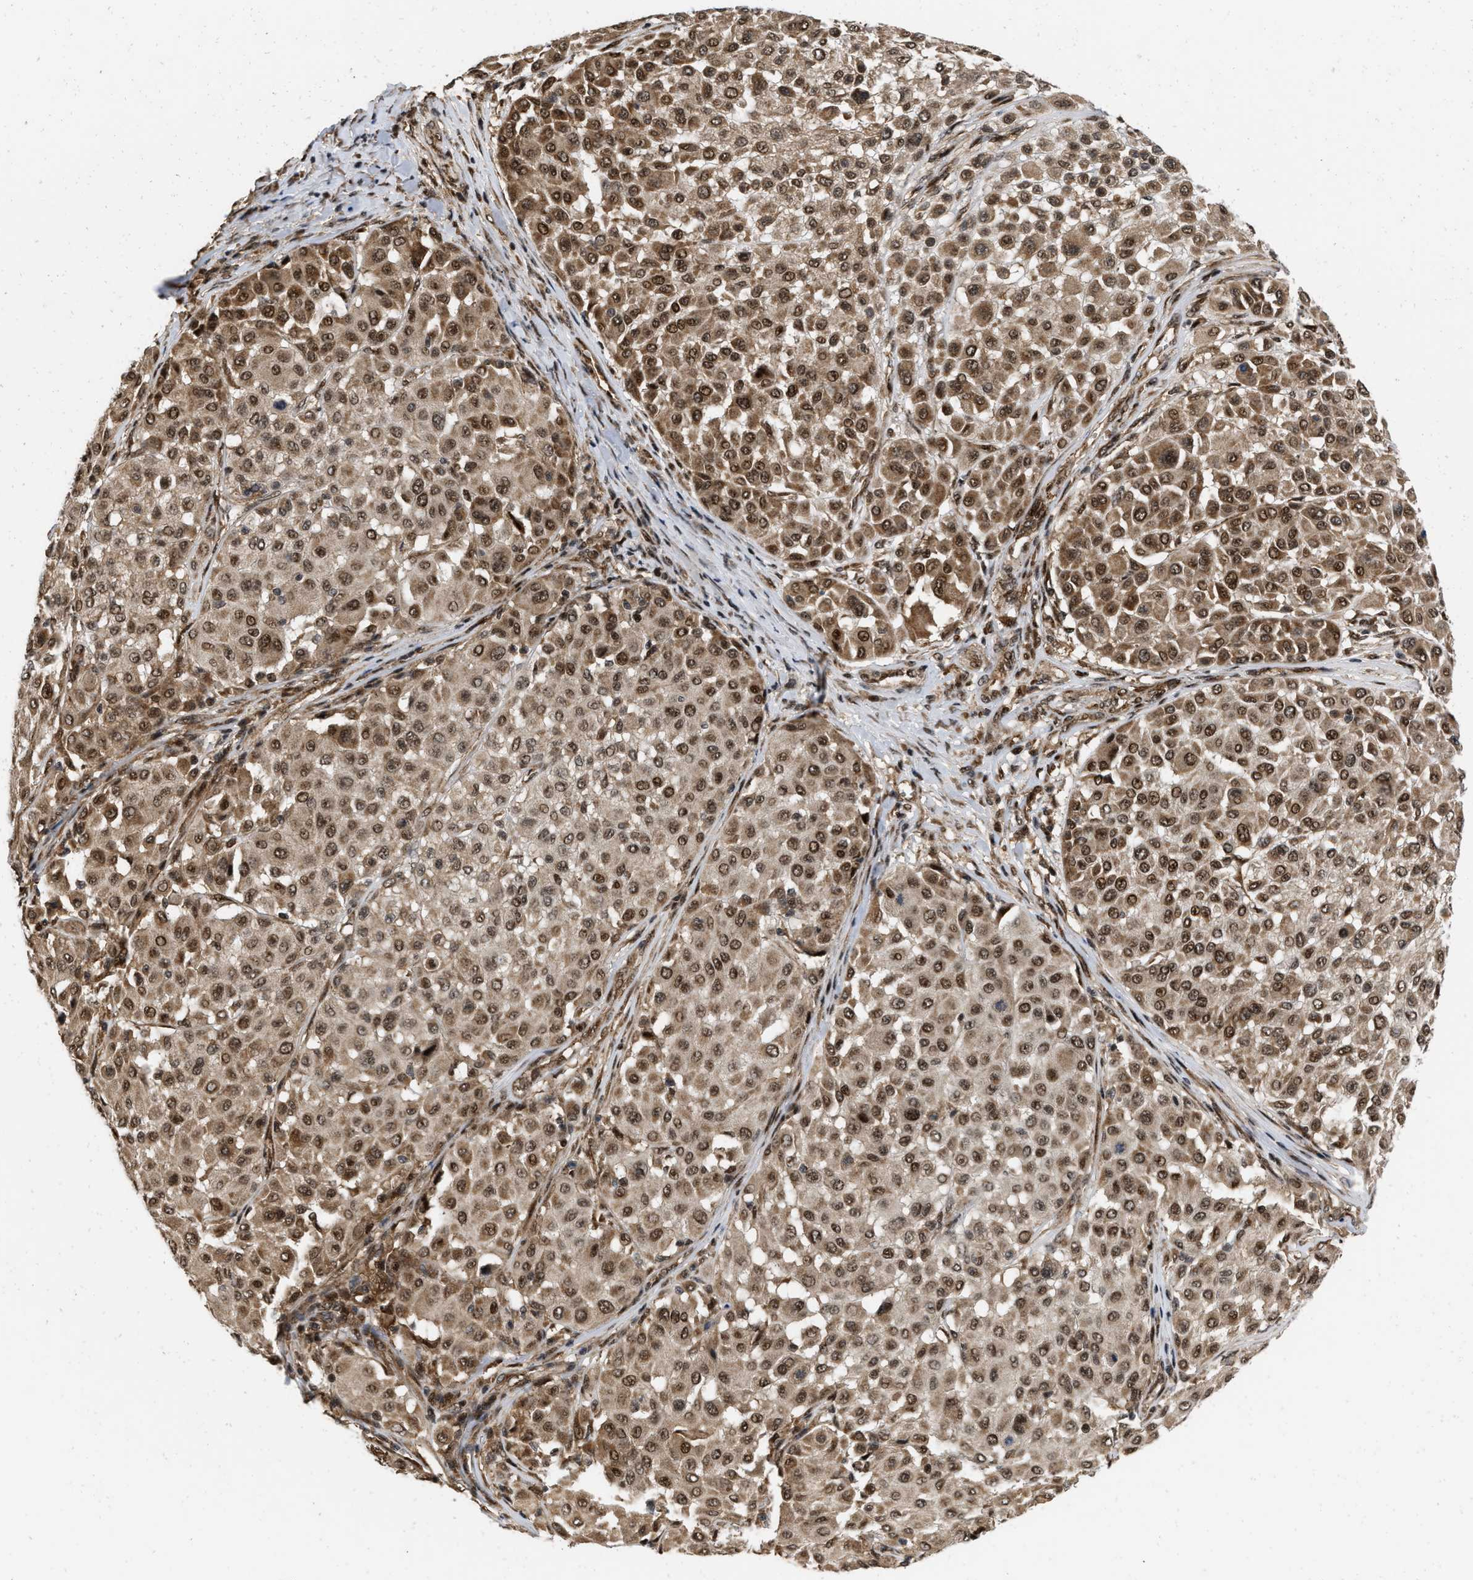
{"staining": {"intensity": "strong", "quantity": ">75%", "location": "cytoplasmic/membranous,nuclear"}, "tissue": "melanoma", "cell_type": "Tumor cells", "image_type": "cancer", "snomed": [{"axis": "morphology", "description": "Malignant melanoma, Metastatic site"}, {"axis": "topography", "description": "Soft tissue"}], "caption": "Melanoma stained with a protein marker displays strong staining in tumor cells.", "gene": "ANKRD11", "patient": {"sex": "male", "age": 41}}